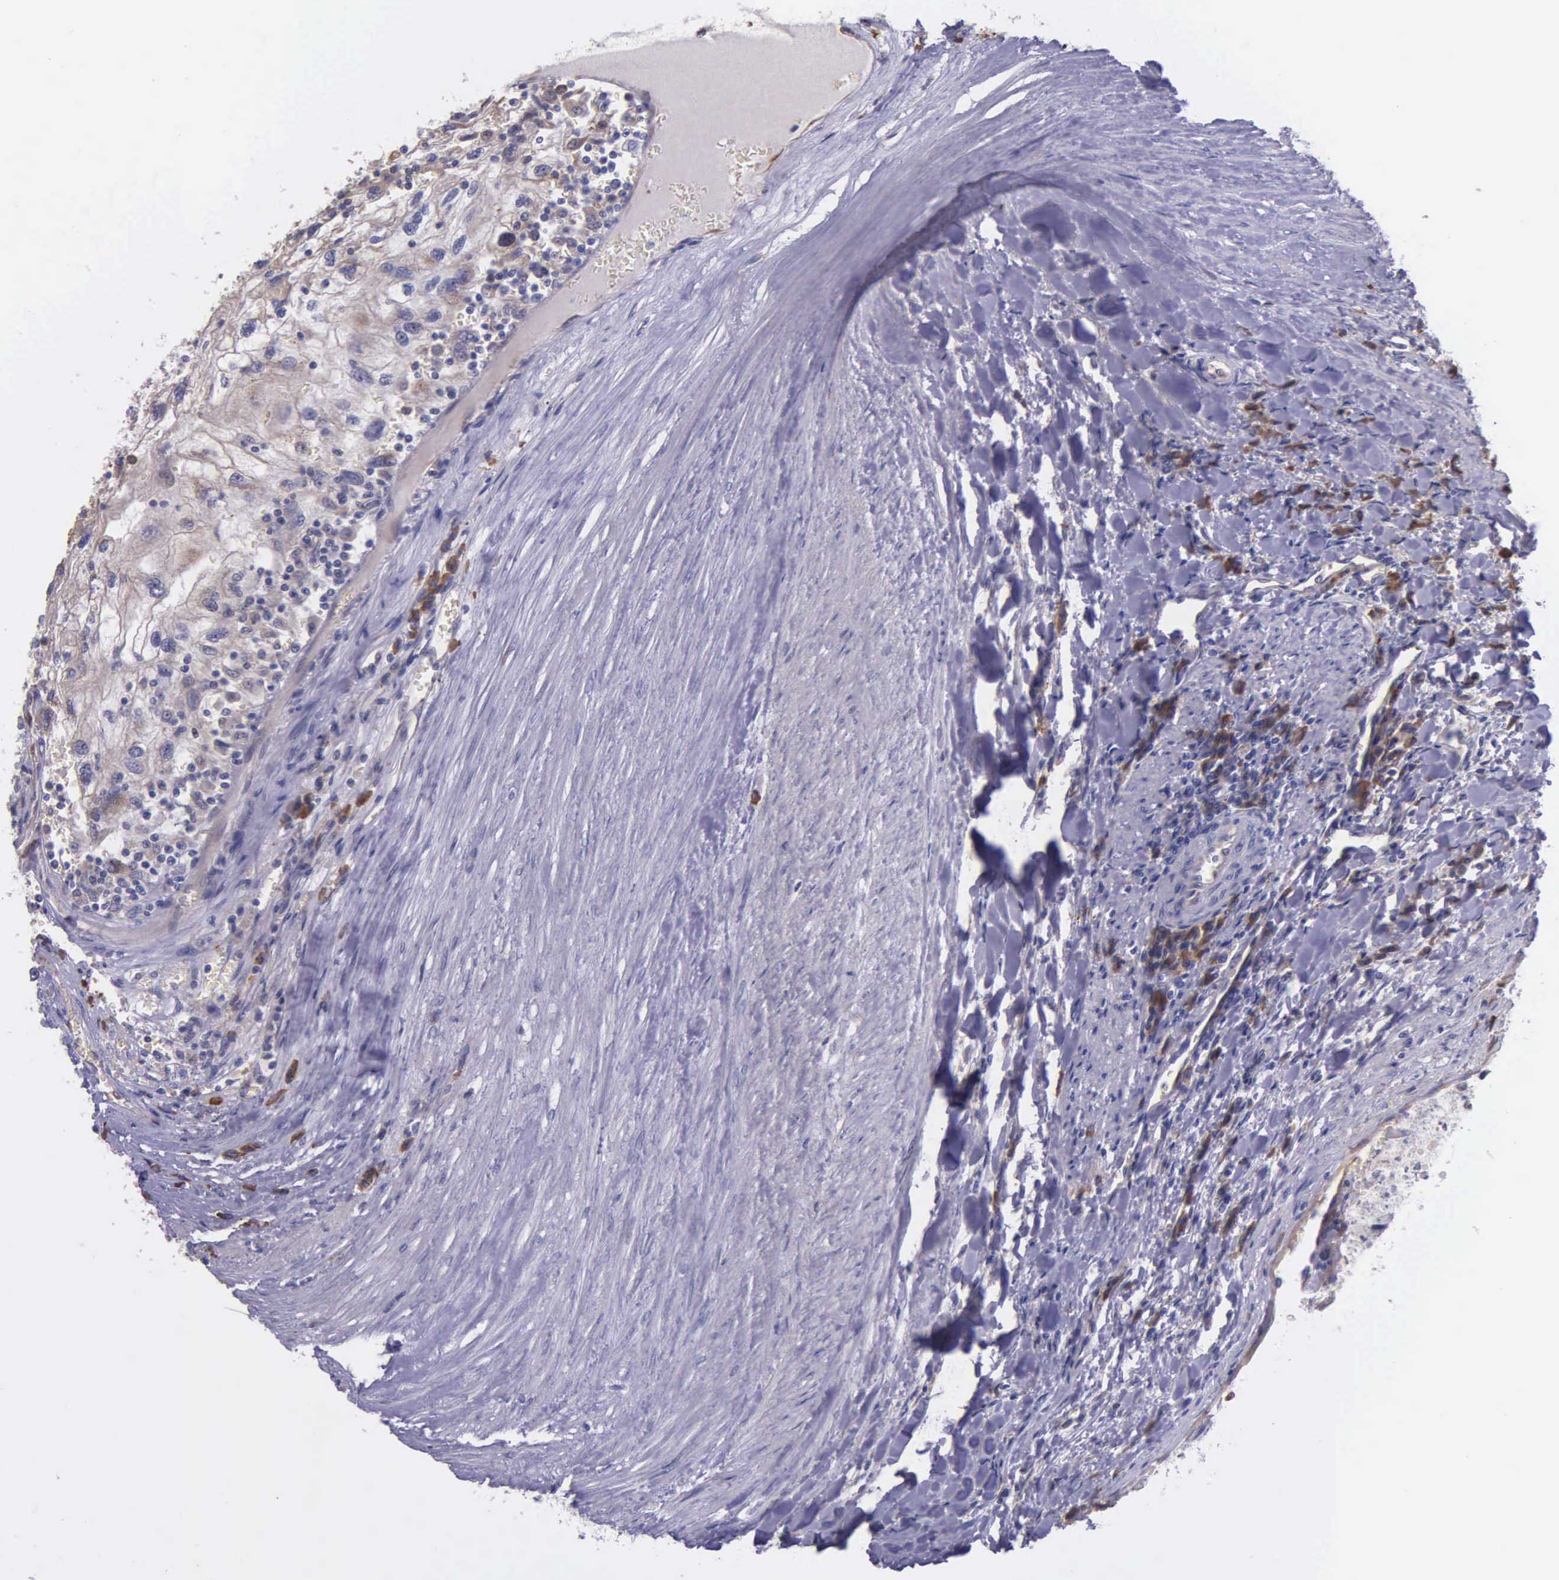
{"staining": {"intensity": "weak", "quantity": "25%-75%", "location": "cytoplasmic/membranous"}, "tissue": "renal cancer", "cell_type": "Tumor cells", "image_type": "cancer", "snomed": [{"axis": "morphology", "description": "Normal tissue, NOS"}, {"axis": "morphology", "description": "Adenocarcinoma, NOS"}, {"axis": "topography", "description": "Kidney"}], "caption": "Renal cancer stained with a brown dye exhibits weak cytoplasmic/membranous positive expression in approximately 25%-75% of tumor cells.", "gene": "ZC3H12B", "patient": {"sex": "male", "age": 71}}